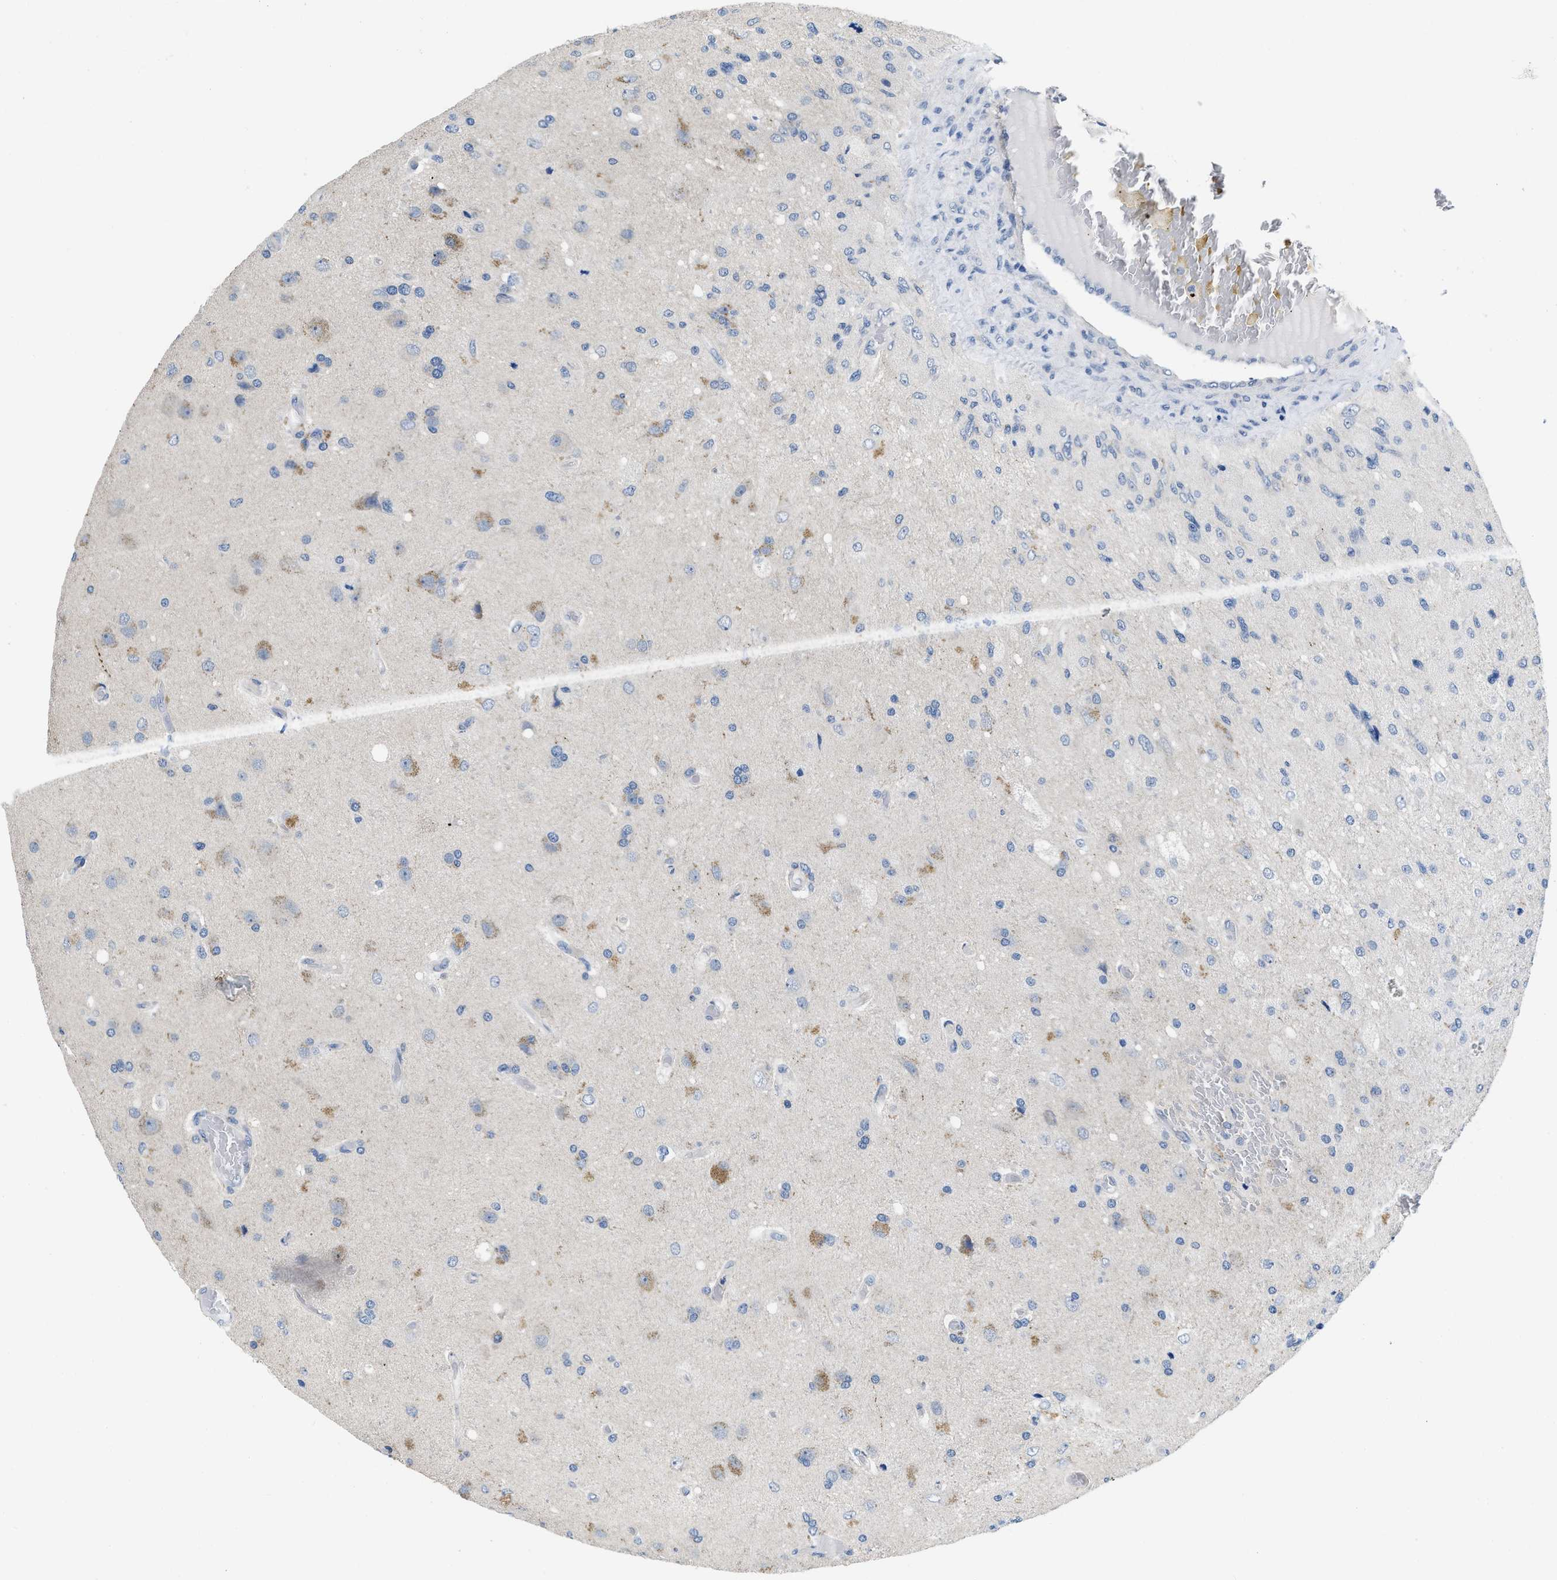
{"staining": {"intensity": "negative", "quantity": "none", "location": "none"}, "tissue": "glioma", "cell_type": "Tumor cells", "image_type": "cancer", "snomed": [{"axis": "morphology", "description": "Normal tissue, NOS"}, {"axis": "morphology", "description": "Glioma, malignant, High grade"}, {"axis": "topography", "description": "Cerebral cortex"}], "caption": "Immunohistochemistry (IHC) photomicrograph of neoplastic tissue: malignant high-grade glioma stained with DAB exhibits no significant protein staining in tumor cells.", "gene": "PYY", "patient": {"sex": "male", "age": 77}}